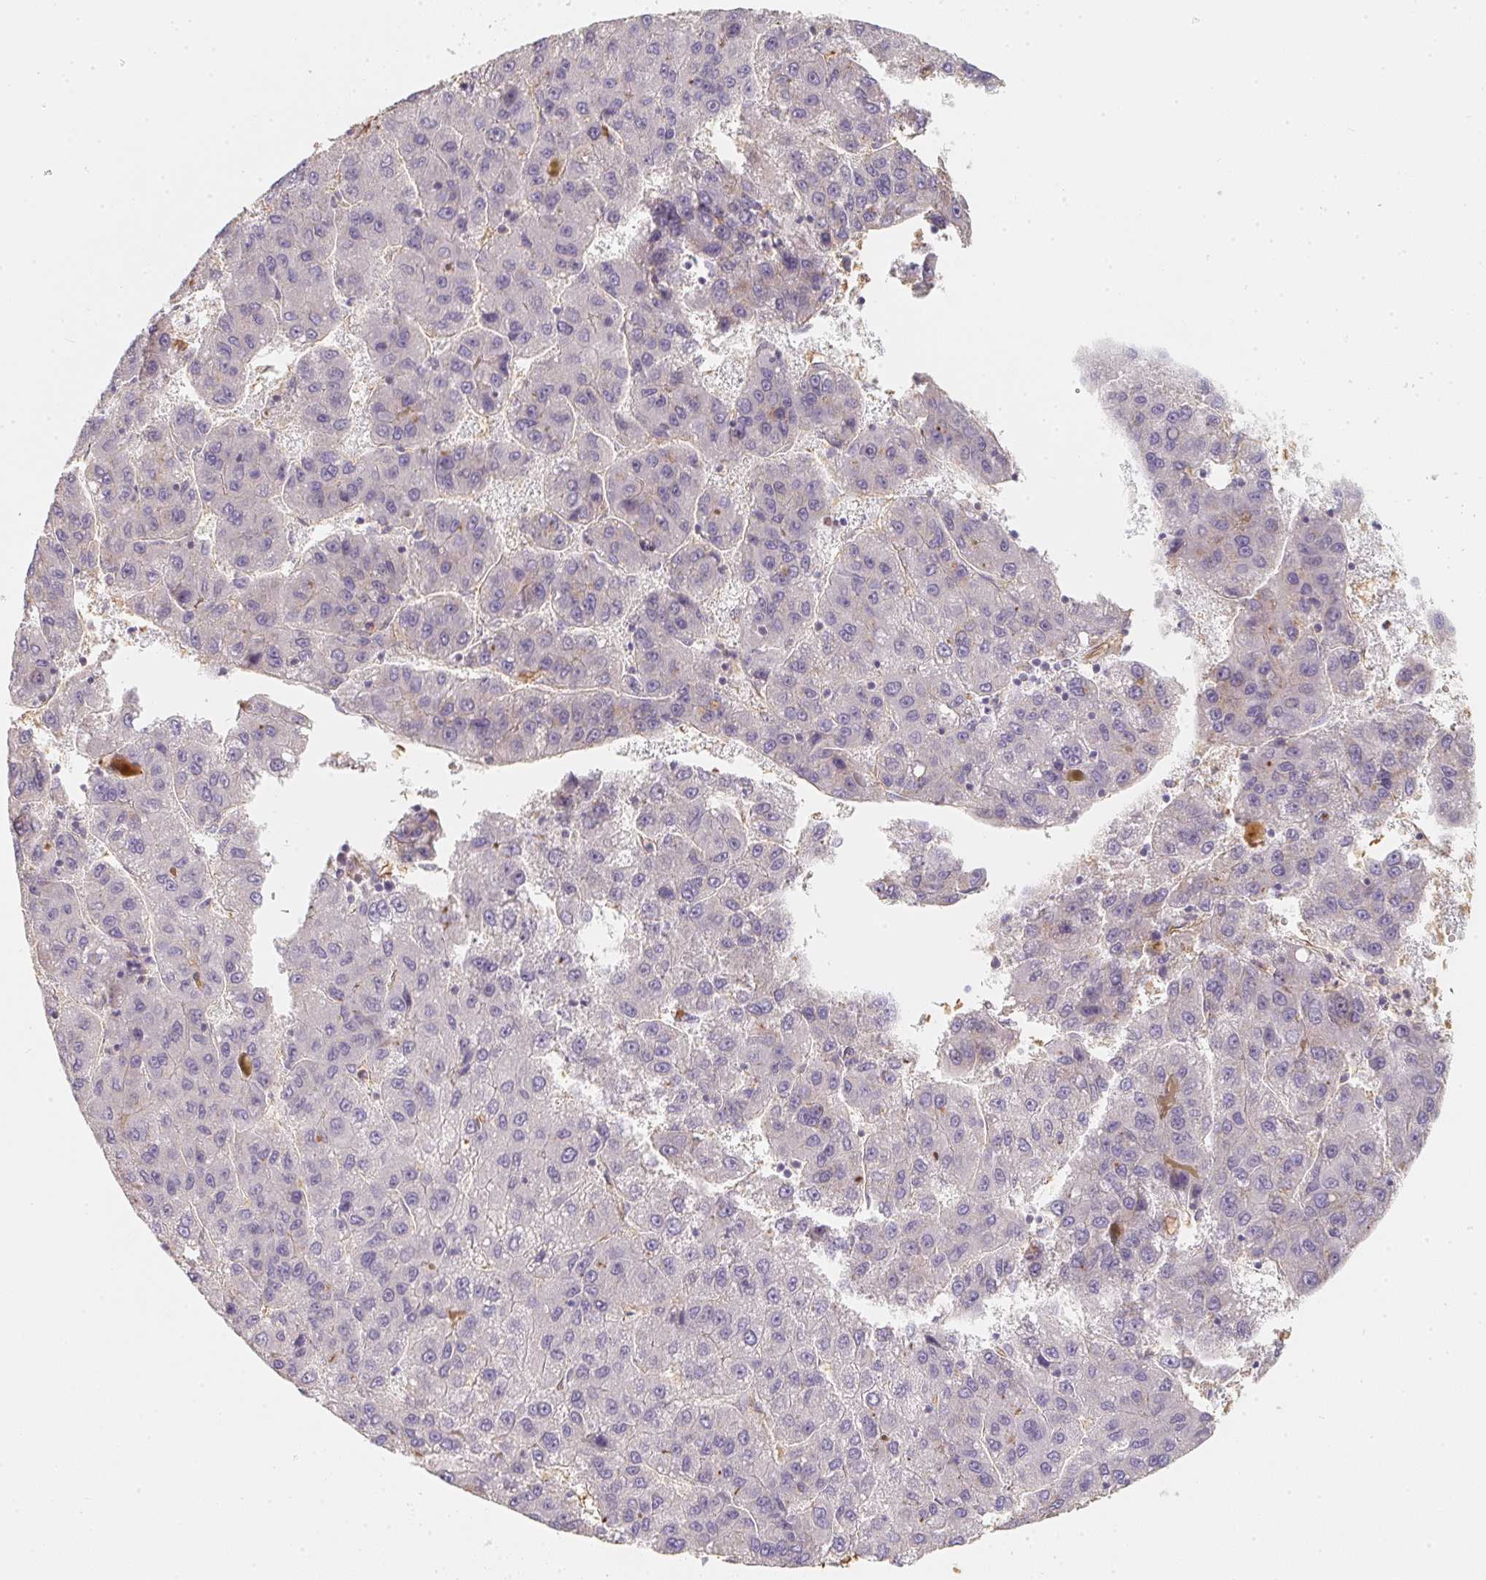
{"staining": {"intensity": "negative", "quantity": "none", "location": "none"}, "tissue": "liver cancer", "cell_type": "Tumor cells", "image_type": "cancer", "snomed": [{"axis": "morphology", "description": "Carcinoma, Hepatocellular, NOS"}, {"axis": "topography", "description": "Liver"}], "caption": "Immunohistochemistry (IHC) micrograph of liver cancer stained for a protein (brown), which reveals no expression in tumor cells.", "gene": "TBKBP1", "patient": {"sex": "female", "age": 82}}